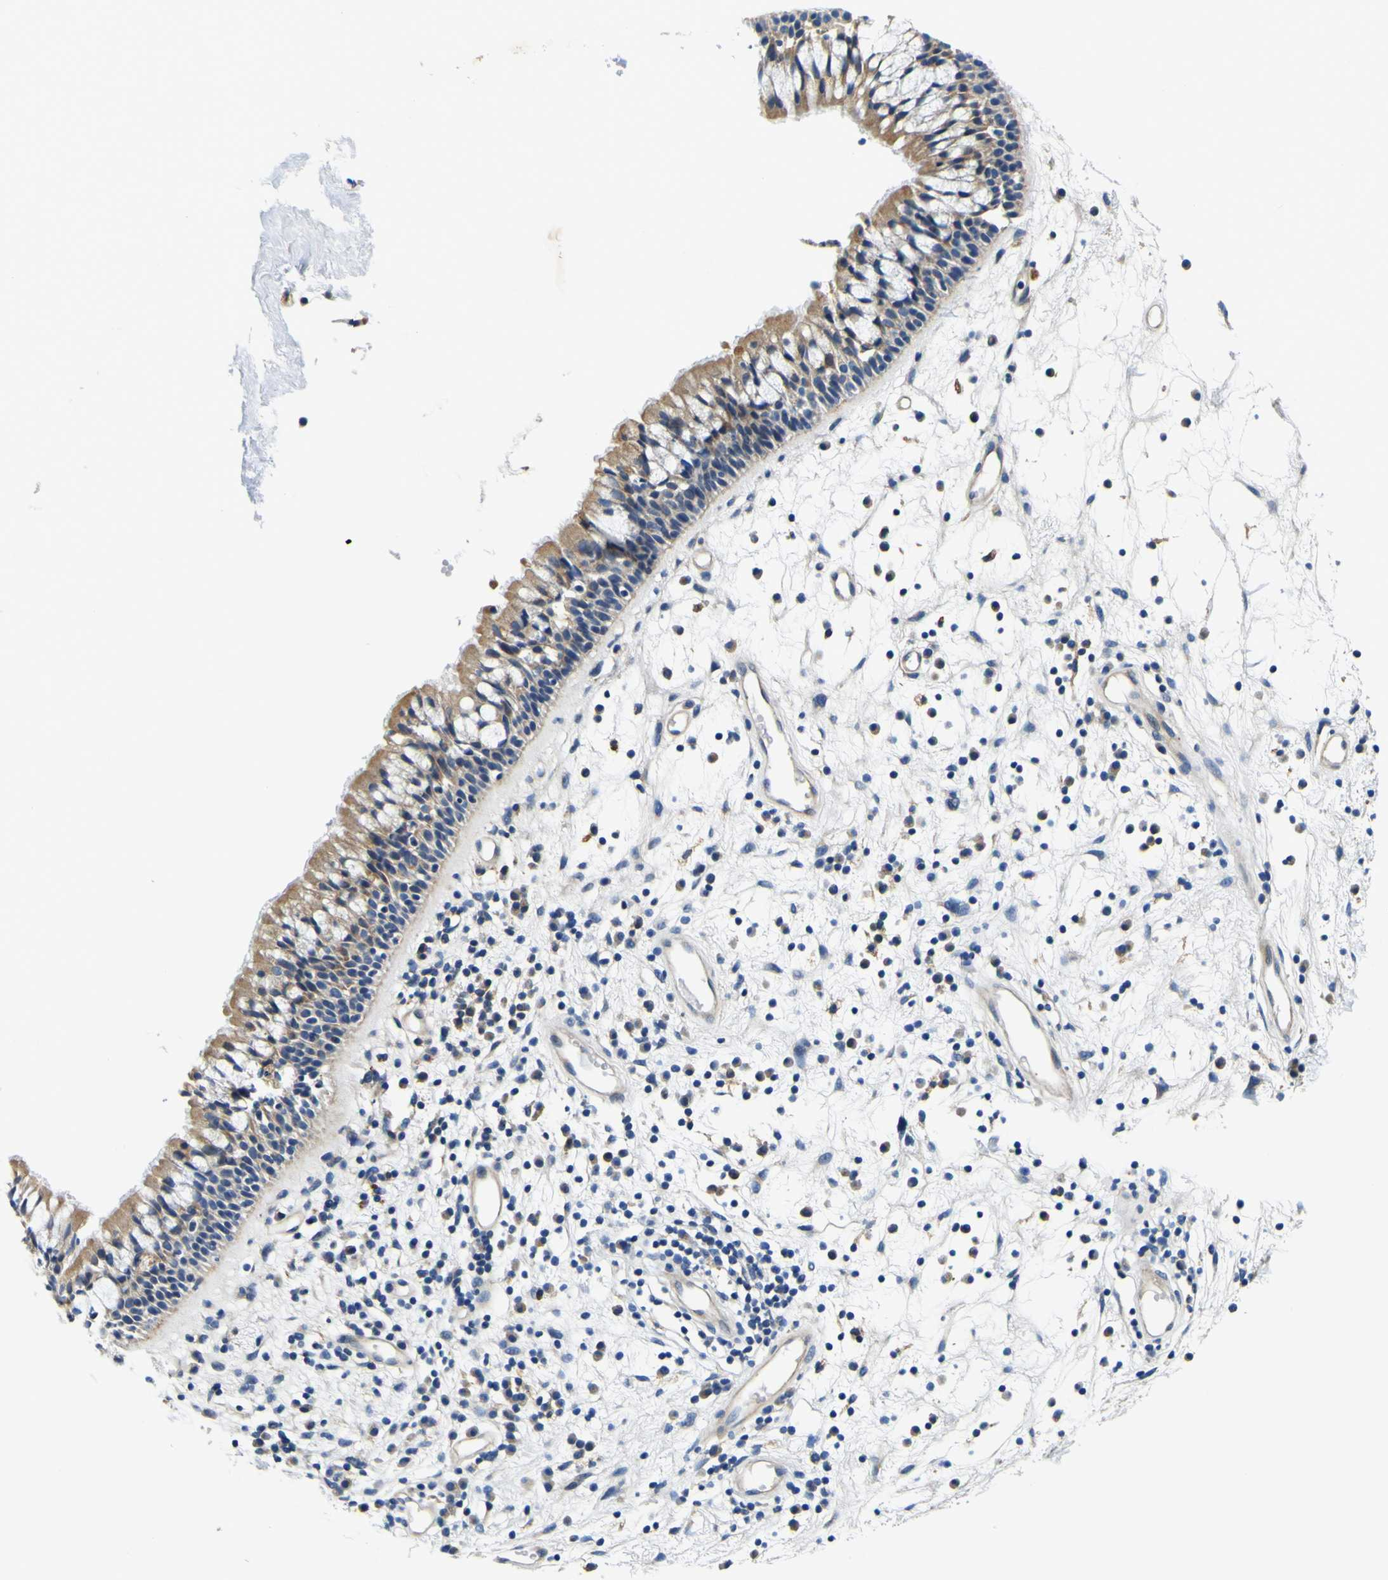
{"staining": {"intensity": "moderate", "quantity": ">75%", "location": "cytoplasmic/membranous"}, "tissue": "nasopharynx", "cell_type": "Respiratory epithelial cells", "image_type": "normal", "snomed": [{"axis": "morphology", "description": "Normal tissue, NOS"}, {"axis": "morphology", "description": "Inflammation, NOS"}, {"axis": "topography", "description": "Nasopharynx"}], "caption": "A brown stain highlights moderate cytoplasmic/membranous expression of a protein in respiratory epithelial cells of normal nasopharynx.", "gene": "CLSTN1", "patient": {"sex": "male", "age": 48}}